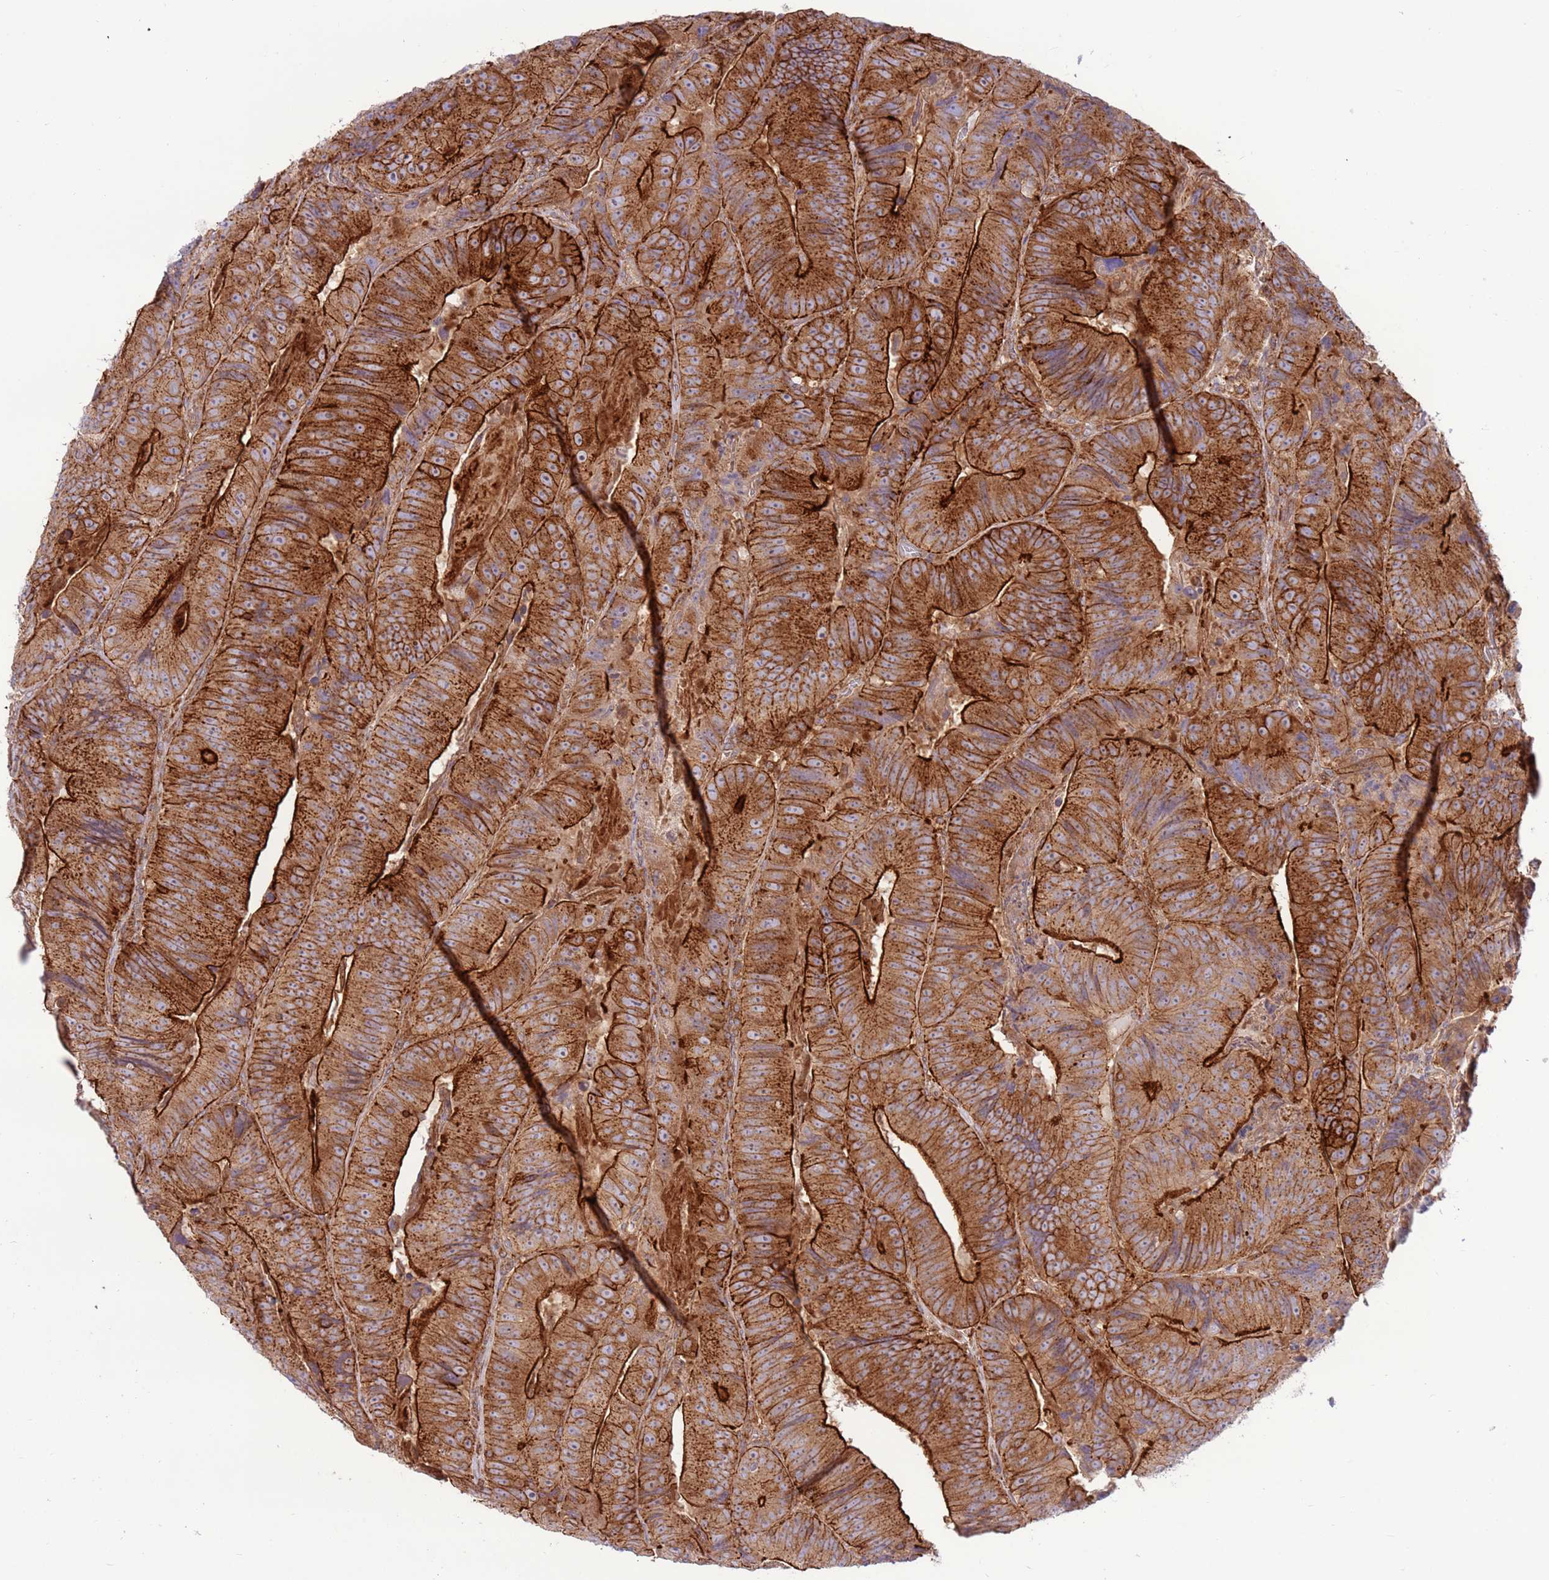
{"staining": {"intensity": "strong", "quantity": ">75%", "location": "cytoplasmic/membranous"}, "tissue": "colorectal cancer", "cell_type": "Tumor cells", "image_type": "cancer", "snomed": [{"axis": "morphology", "description": "Adenocarcinoma, NOS"}, {"axis": "topography", "description": "Colon"}], "caption": "Protein expression analysis of human colorectal adenocarcinoma reveals strong cytoplasmic/membranous positivity in approximately >75% of tumor cells. The protein of interest is stained brown, and the nuclei are stained in blue (DAB (3,3'-diaminobenzidine) IHC with brightfield microscopy, high magnification).", "gene": "DDX19B", "patient": {"sex": "female", "age": 86}}